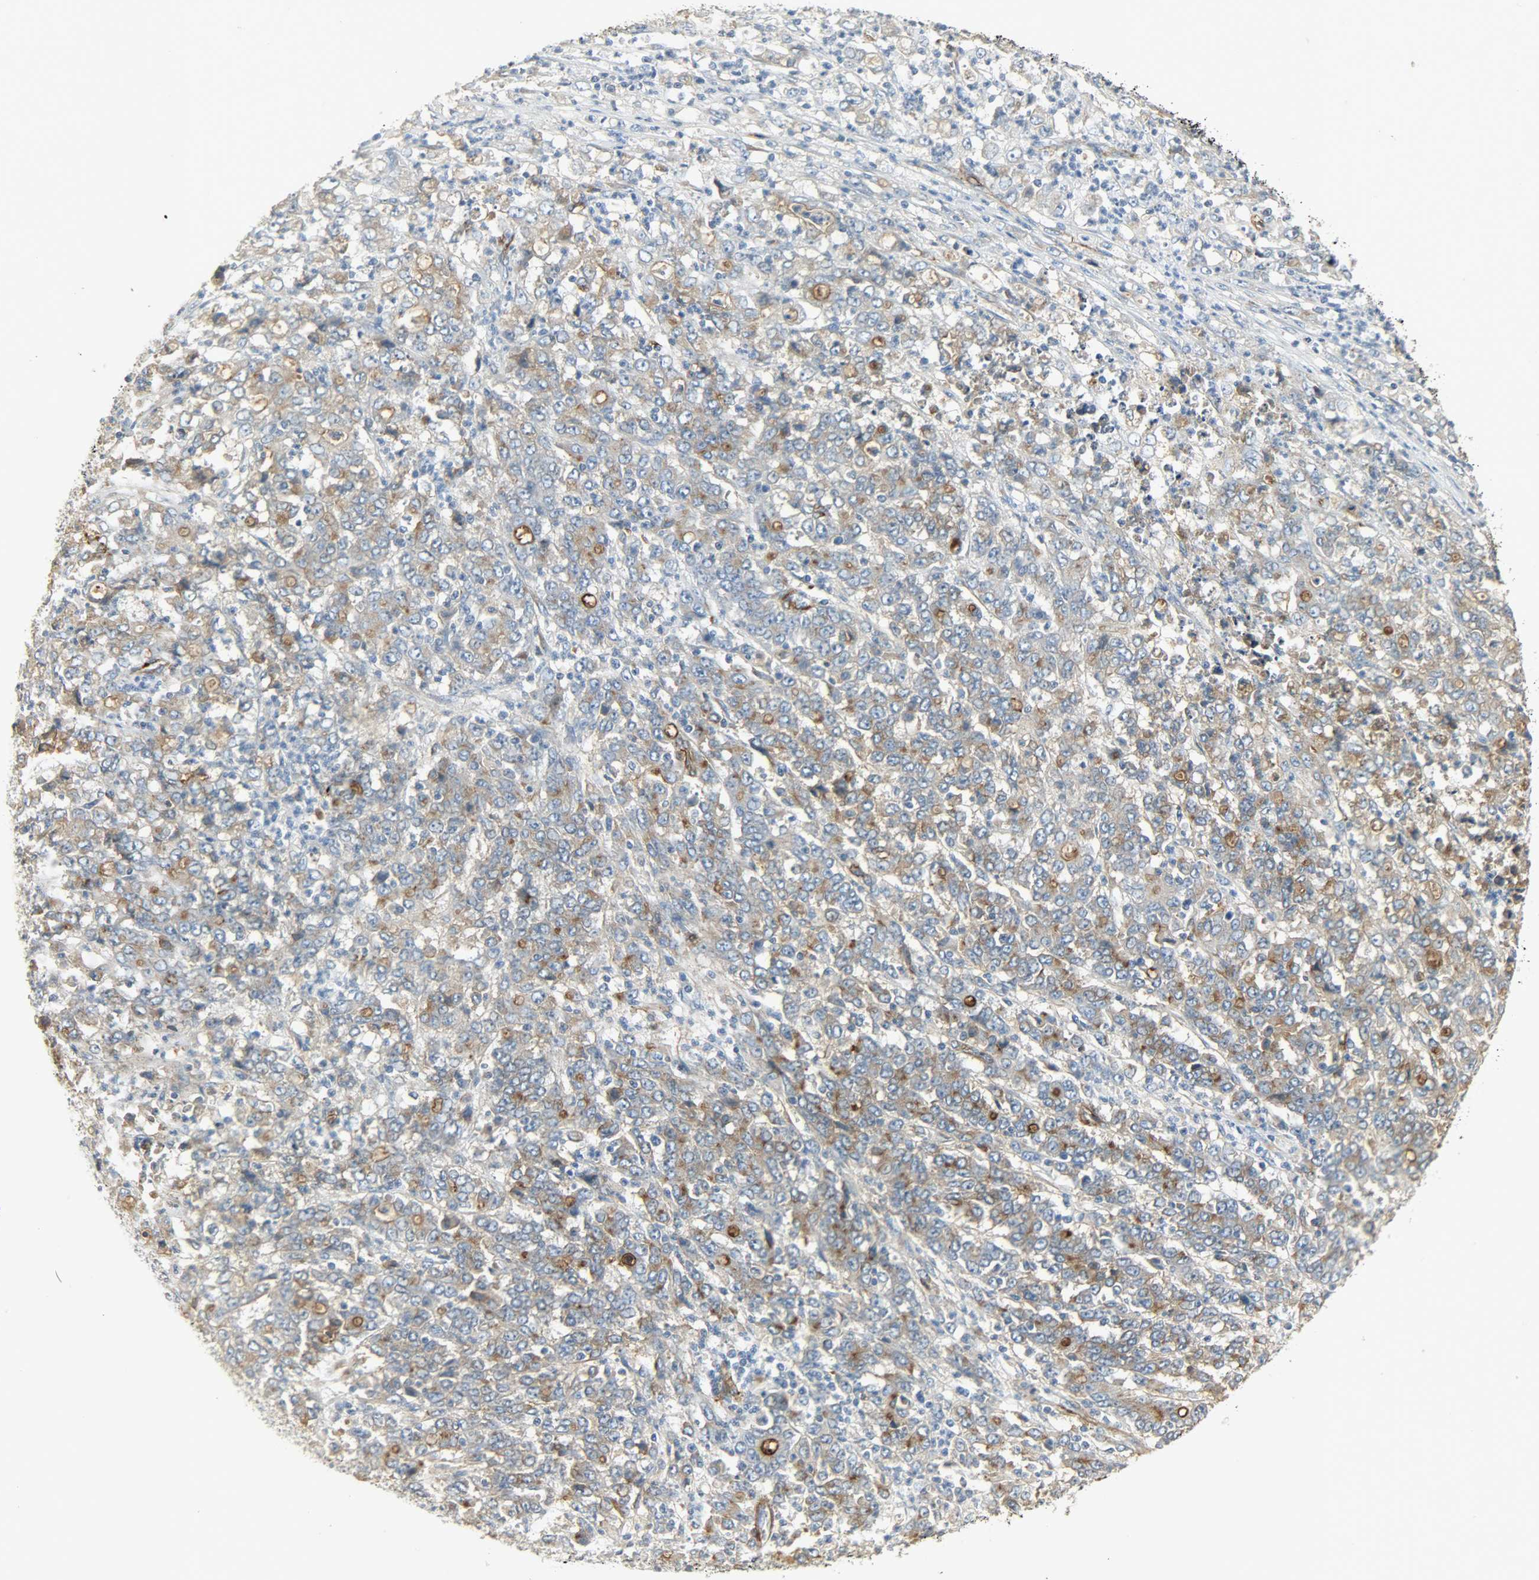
{"staining": {"intensity": "moderate", "quantity": "25%-75%", "location": "cytoplasmic/membranous"}, "tissue": "stomach cancer", "cell_type": "Tumor cells", "image_type": "cancer", "snomed": [{"axis": "morphology", "description": "Adenocarcinoma, NOS"}, {"axis": "topography", "description": "Stomach, lower"}], "caption": "IHC (DAB) staining of adenocarcinoma (stomach) reveals moderate cytoplasmic/membranous protein expression in about 25%-75% of tumor cells. Using DAB (brown) and hematoxylin (blue) stains, captured at high magnification using brightfield microscopy.", "gene": "ENPEP", "patient": {"sex": "female", "age": 71}}